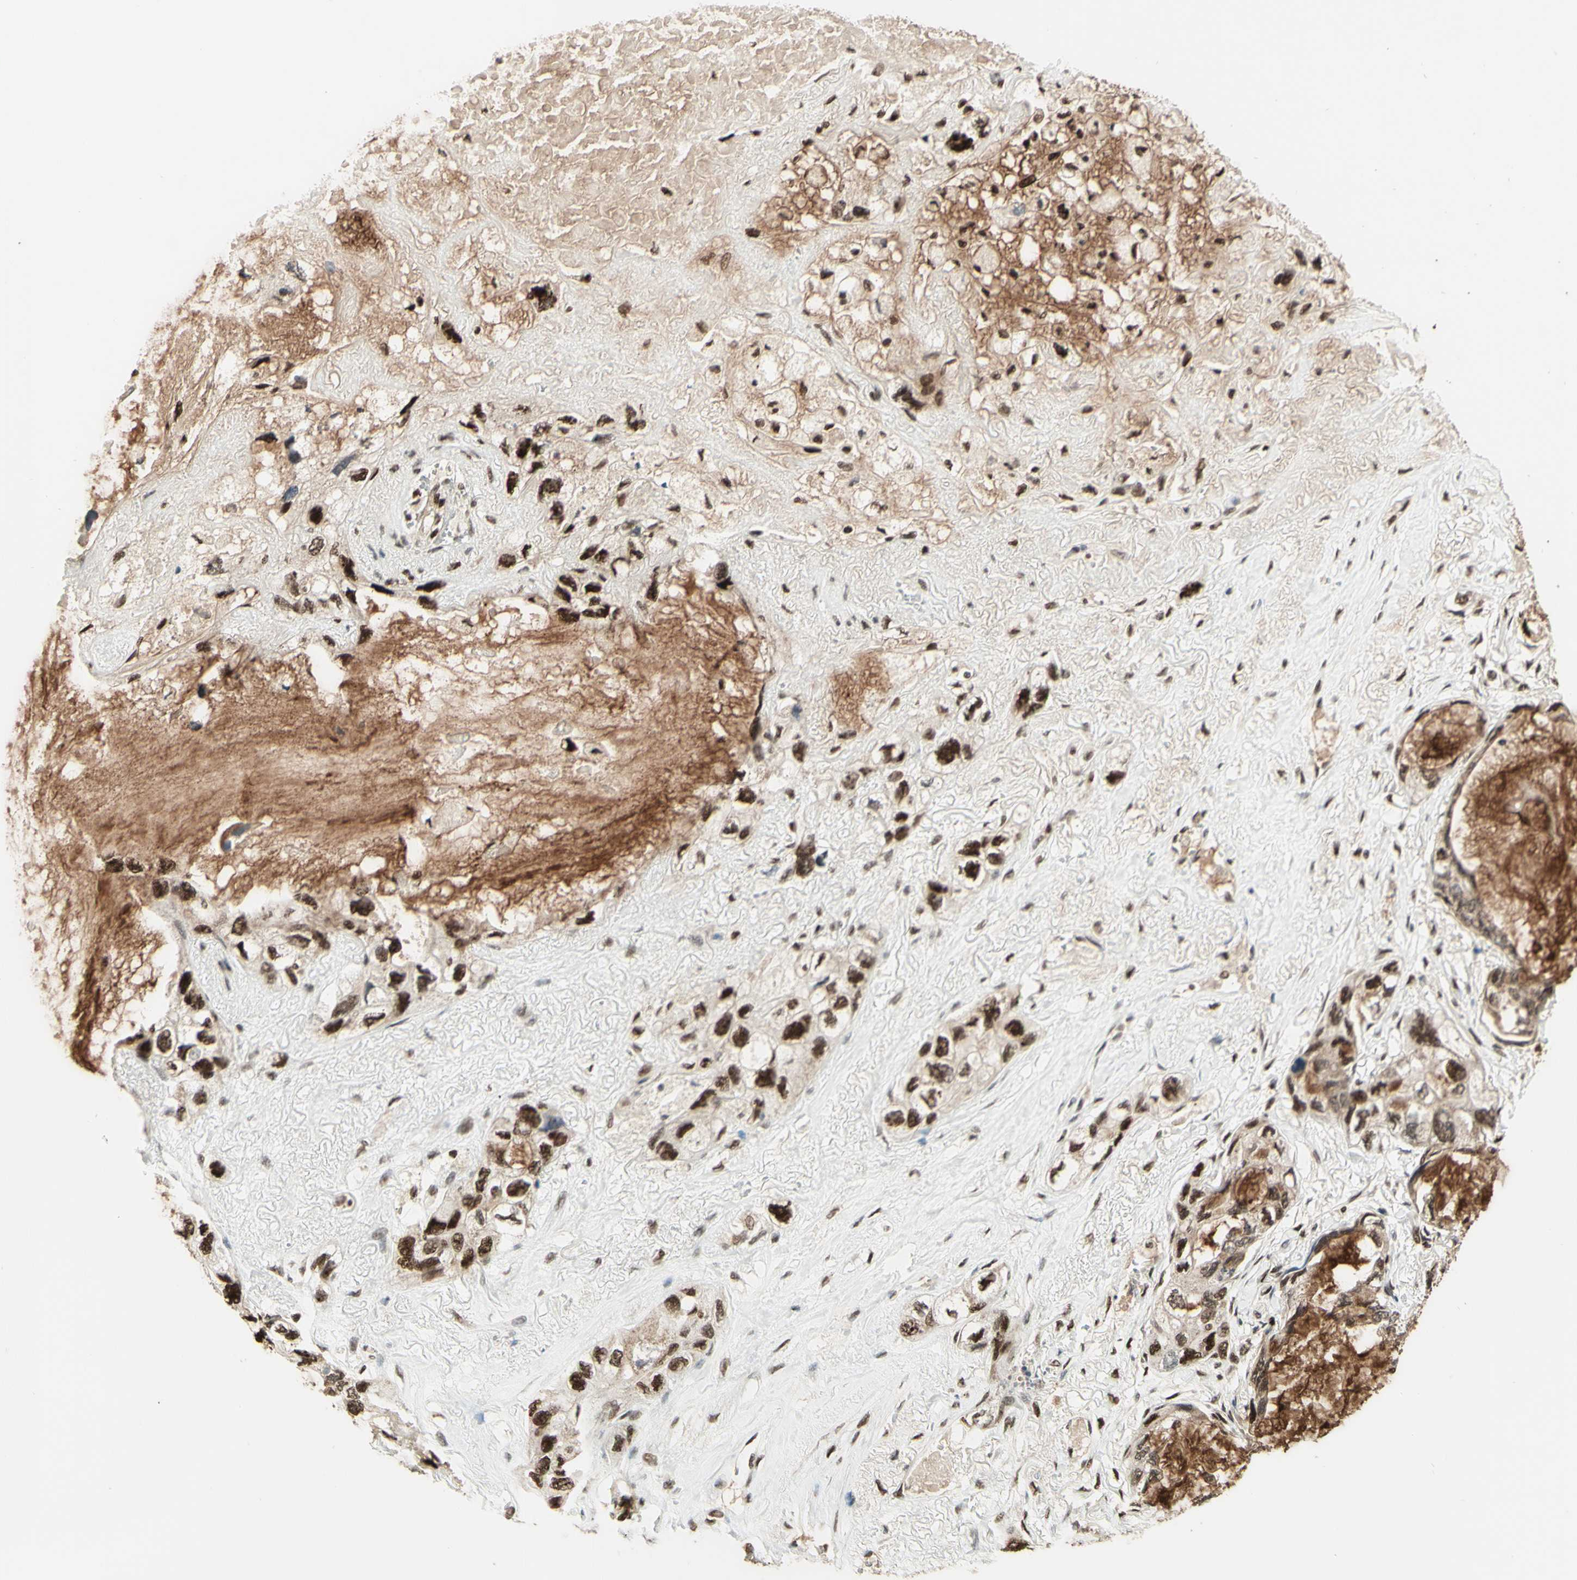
{"staining": {"intensity": "strong", "quantity": "25%-75%", "location": "nuclear"}, "tissue": "lung cancer", "cell_type": "Tumor cells", "image_type": "cancer", "snomed": [{"axis": "morphology", "description": "Squamous cell carcinoma, NOS"}, {"axis": "topography", "description": "Lung"}], "caption": "IHC image of neoplastic tissue: human lung cancer (squamous cell carcinoma) stained using immunohistochemistry shows high levels of strong protein expression localized specifically in the nuclear of tumor cells, appearing as a nuclear brown color.", "gene": "NR3C1", "patient": {"sex": "female", "age": 73}}